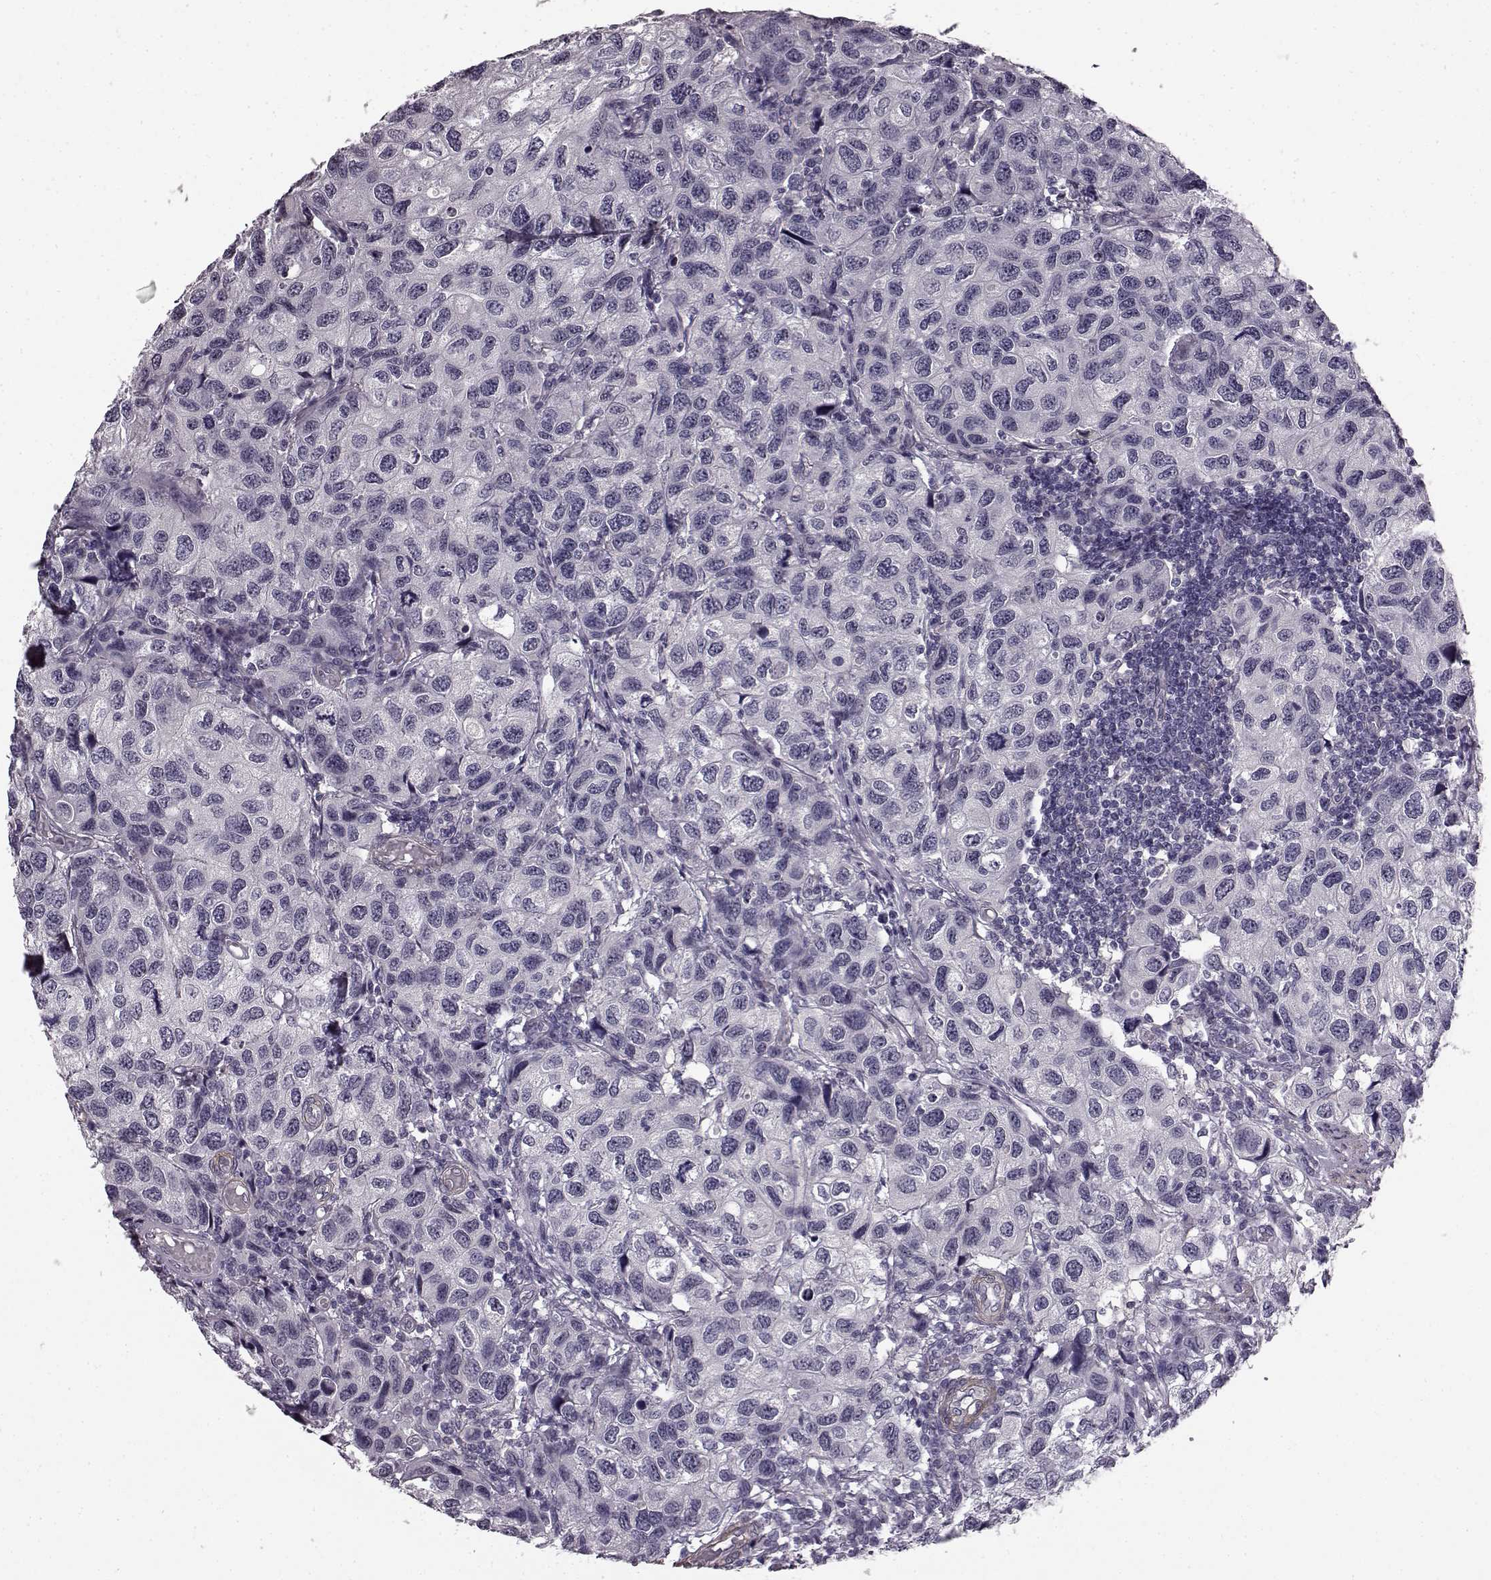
{"staining": {"intensity": "negative", "quantity": "none", "location": "none"}, "tissue": "urothelial cancer", "cell_type": "Tumor cells", "image_type": "cancer", "snomed": [{"axis": "morphology", "description": "Urothelial carcinoma, High grade"}, {"axis": "topography", "description": "Urinary bladder"}], "caption": "Urothelial cancer stained for a protein using IHC shows no positivity tumor cells.", "gene": "SLCO3A1", "patient": {"sex": "male", "age": 79}}